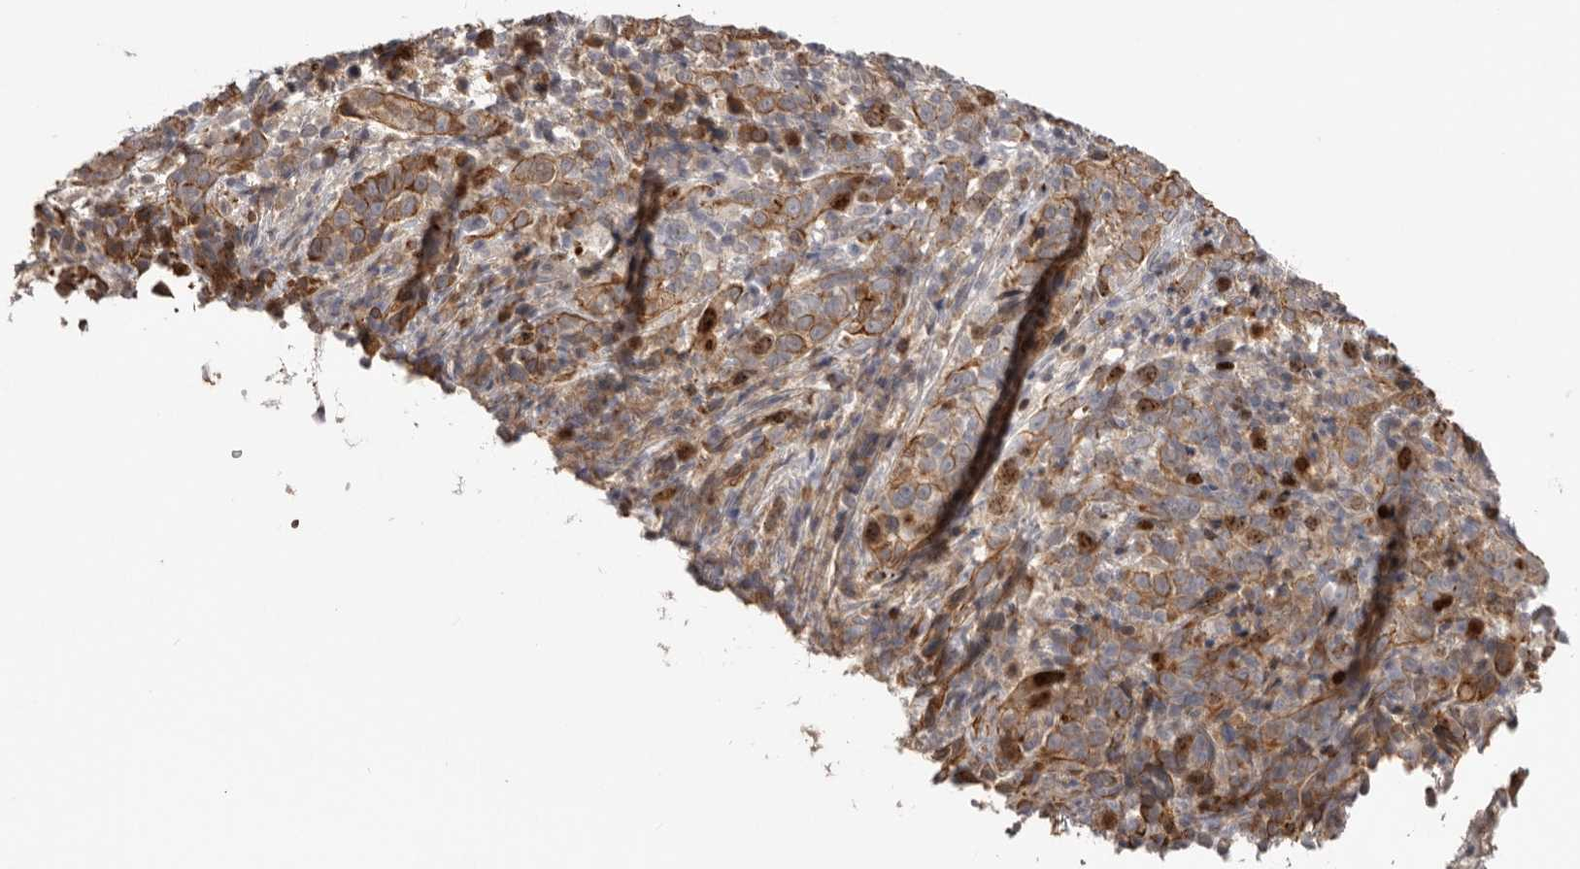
{"staining": {"intensity": "moderate", "quantity": ">75%", "location": "cytoplasmic/membranous"}, "tissue": "cervical cancer", "cell_type": "Tumor cells", "image_type": "cancer", "snomed": [{"axis": "morphology", "description": "Squamous cell carcinoma, NOS"}, {"axis": "topography", "description": "Cervix"}], "caption": "A histopathology image showing moderate cytoplasmic/membranous positivity in approximately >75% of tumor cells in cervical squamous cell carcinoma, as visualized by brown immunohistochemical staining.", "gene": "CDCA8", "patient": {"sex": "female", "age": 46}}